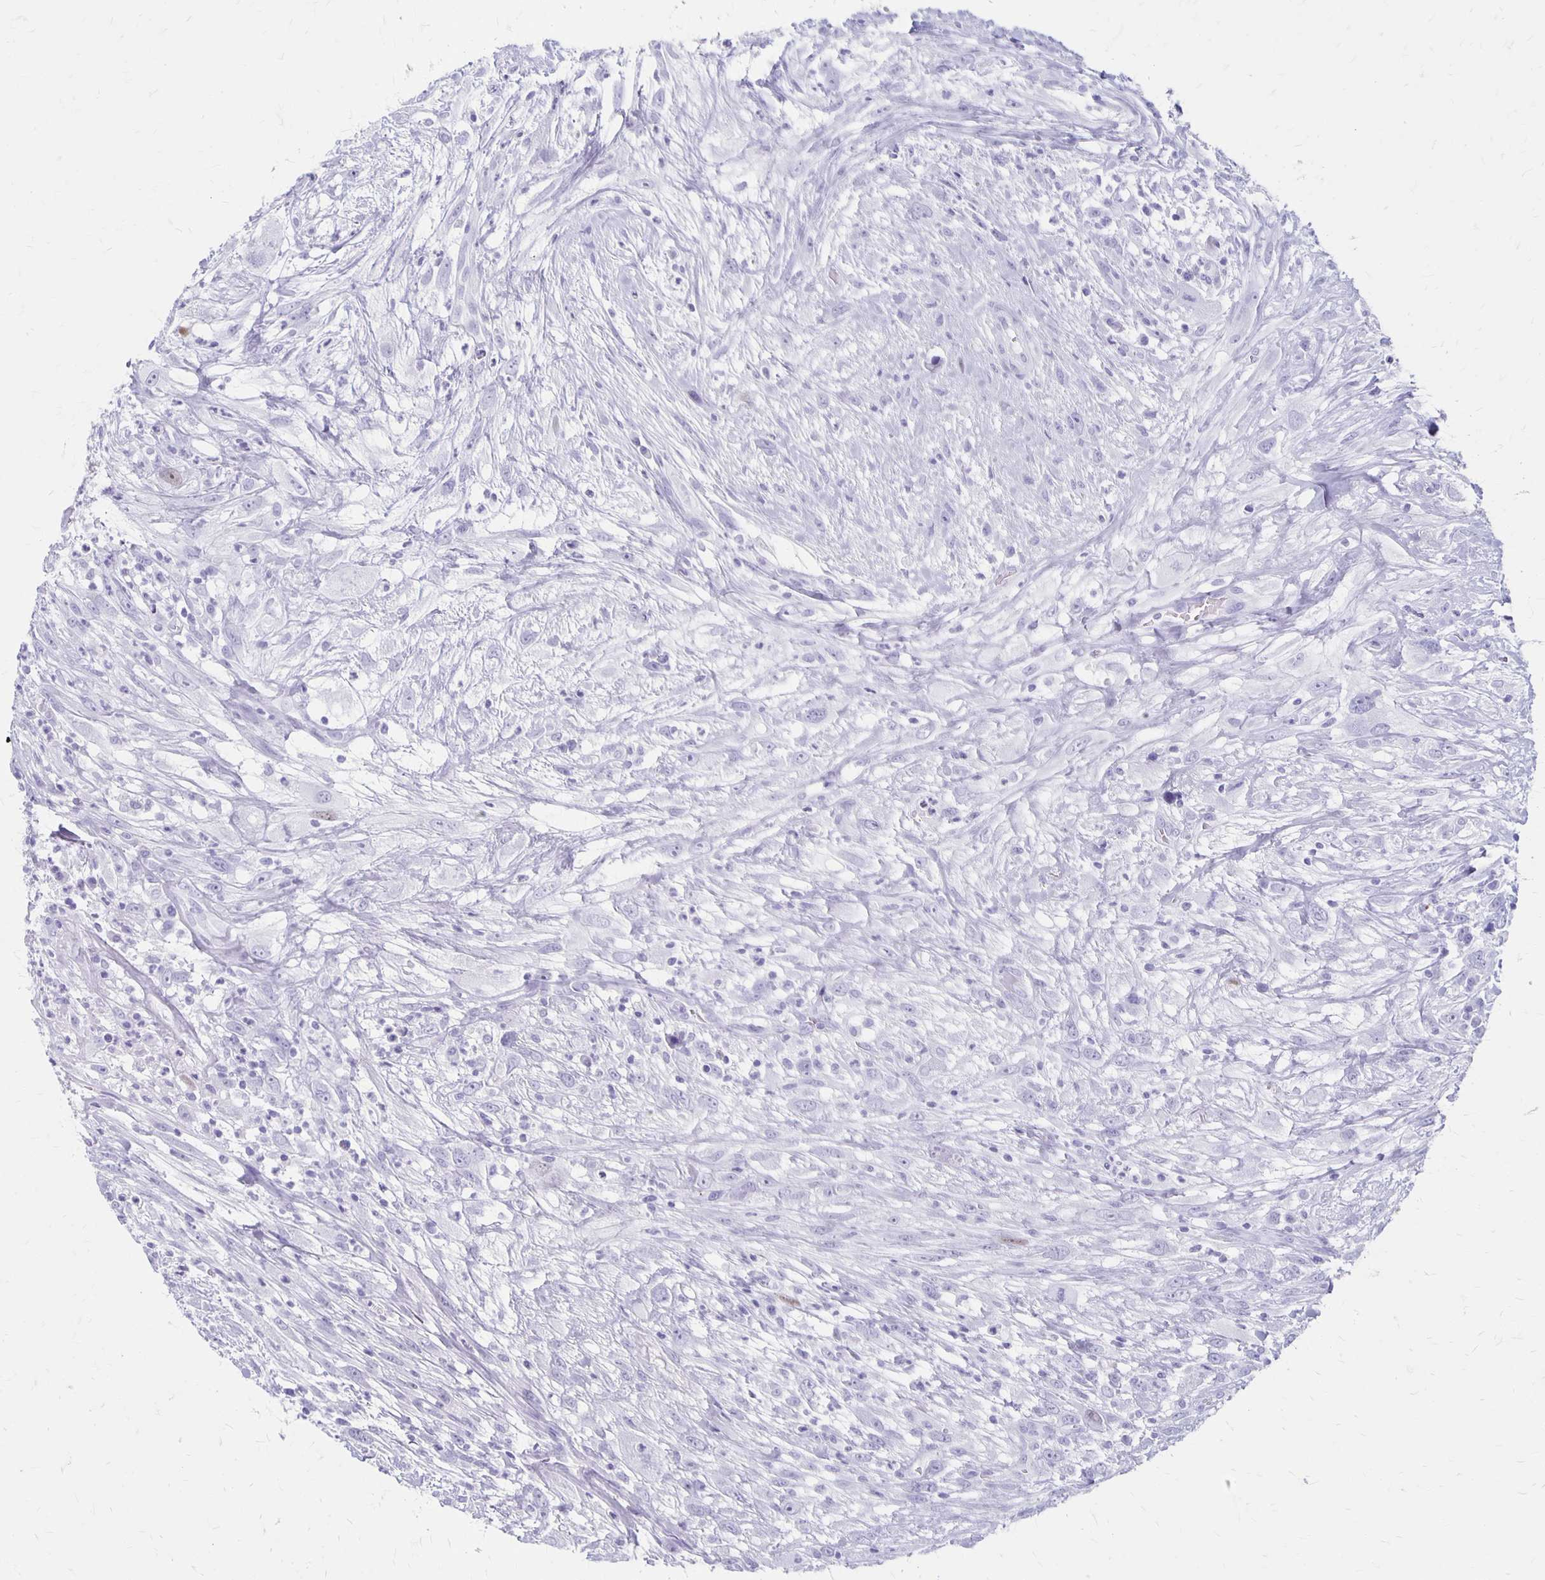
{"staining": {"intensity": "negative", "quantity": "none", "location": "none"}, "tissue": "head and neck cancer", "cell_type": "Tumor cells", "image_type": "cancer", "snomed": [{"axis": "morphology", "description": "Squamous cell carcinoma, NOS"}, {"axis": "topography", "description": "Head-Neck"}], "caption": "High power microscopy micrograph of an IHC micrograph of head and neck cancer, revealing no significant expression in tumor cells. (Stains: DAB (3,3'-diaminobenzidine) IHC with hematoxylin counter stain, Microscopy: brightfield microscopy at high magnification).", "gene": "MAGEC2", "patient": {"sex": "male", "age": 65}}